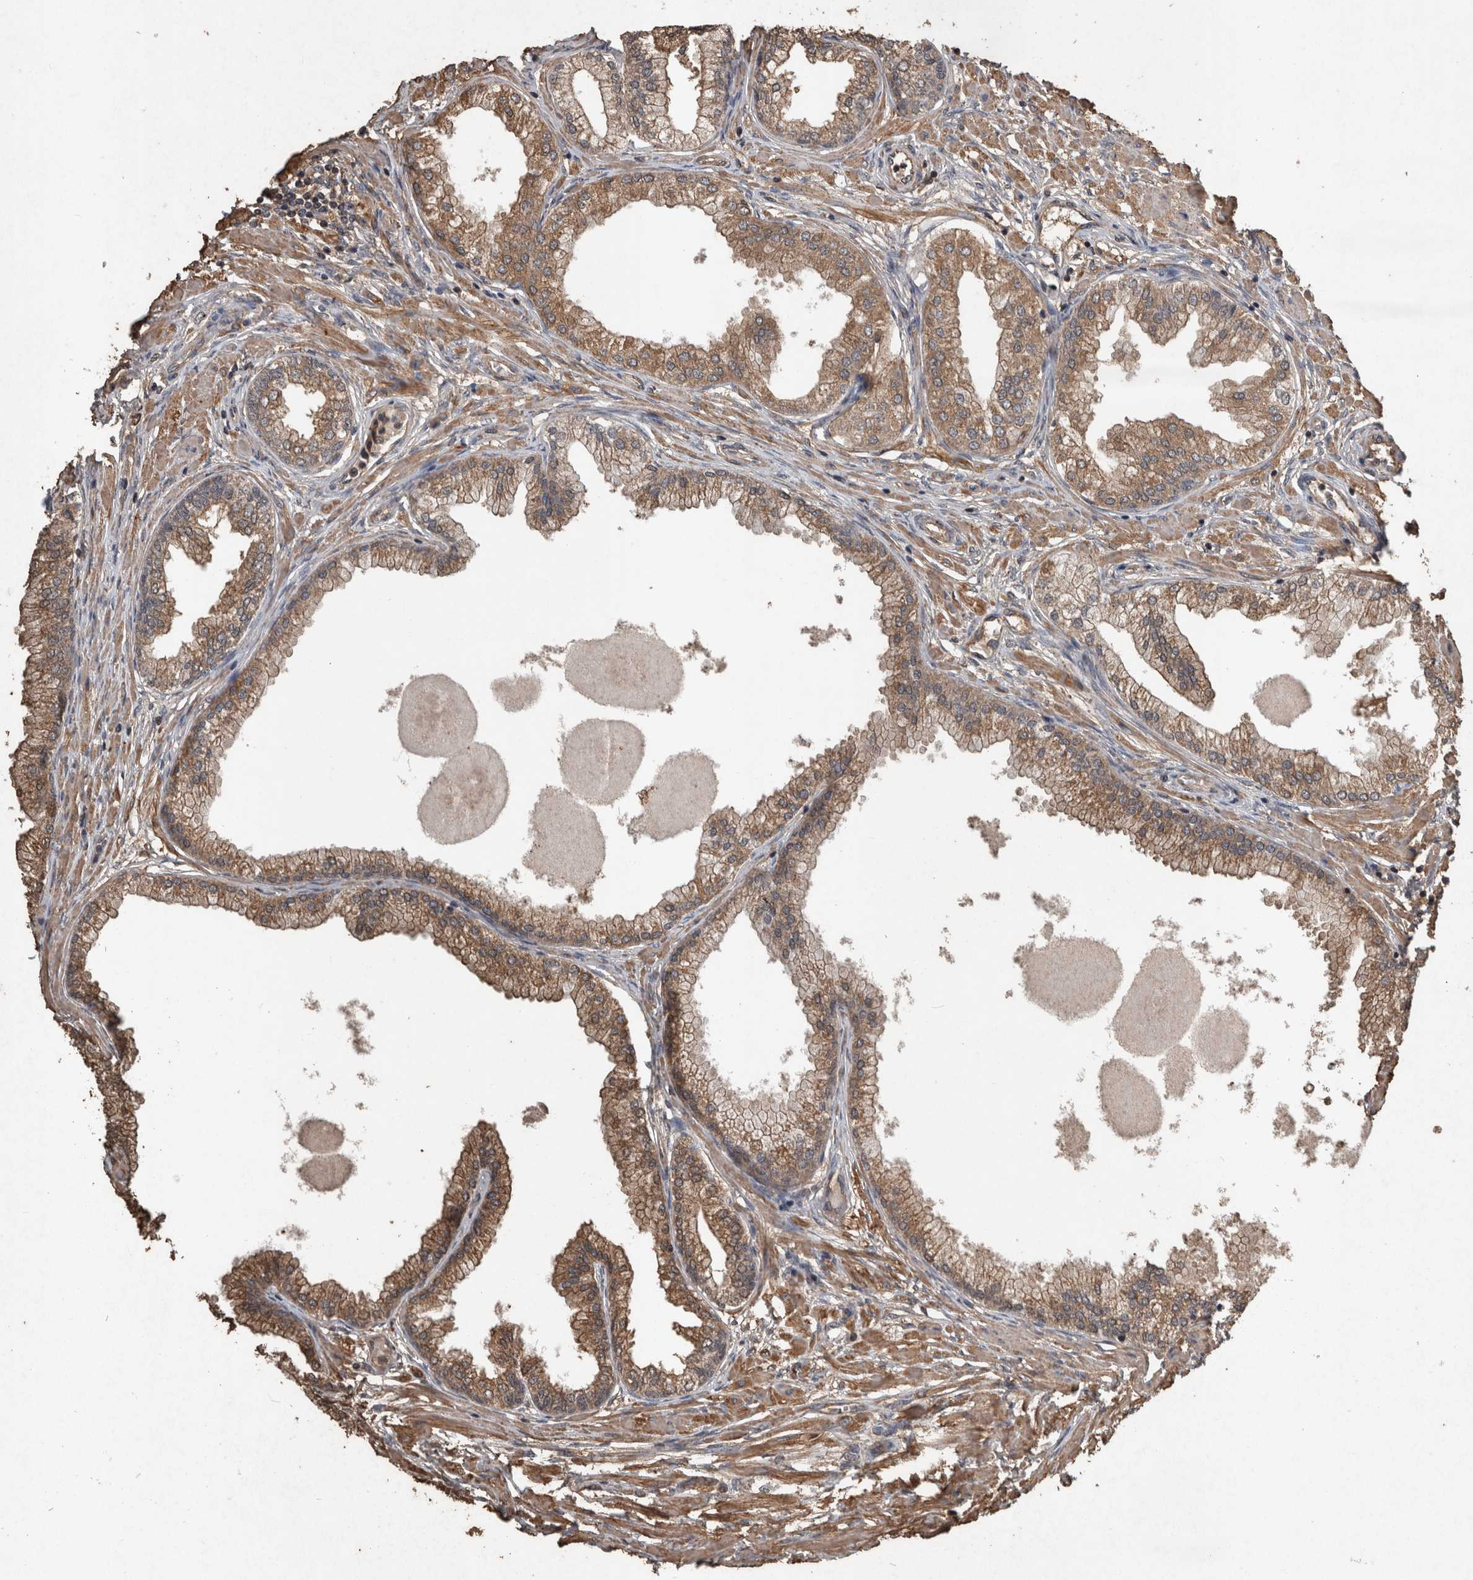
{"staining": {"intensity": "moderate", "quantity": ">75%", "location": "cytoplasmic/membranous"}, "tissue": "prostate", "cell_type": "Glandular cells", "image_type": "normal", "snomed": [{"axis": "morphology", "description": "Normal tissue, NOS"}, {"axis": "morphology", "description": "Urothelial carcinoma, Low grade"}, {"axis": "topography", "description": "Urinary bladder"}, {"axis": "topography", "description": "Prostate"}], "caption": "IHC micrograph of normal prostate: prostate stained using immunohistochemistry (IHC) shows medium levels of moderate protein expression localized specifically in the cytoplasmic/membranous of glandular cells, appearing as a cytoplasmic/membranous brown color.", "gene": "FGFRL1", "patient": {"sex": "male", "age": 60}}